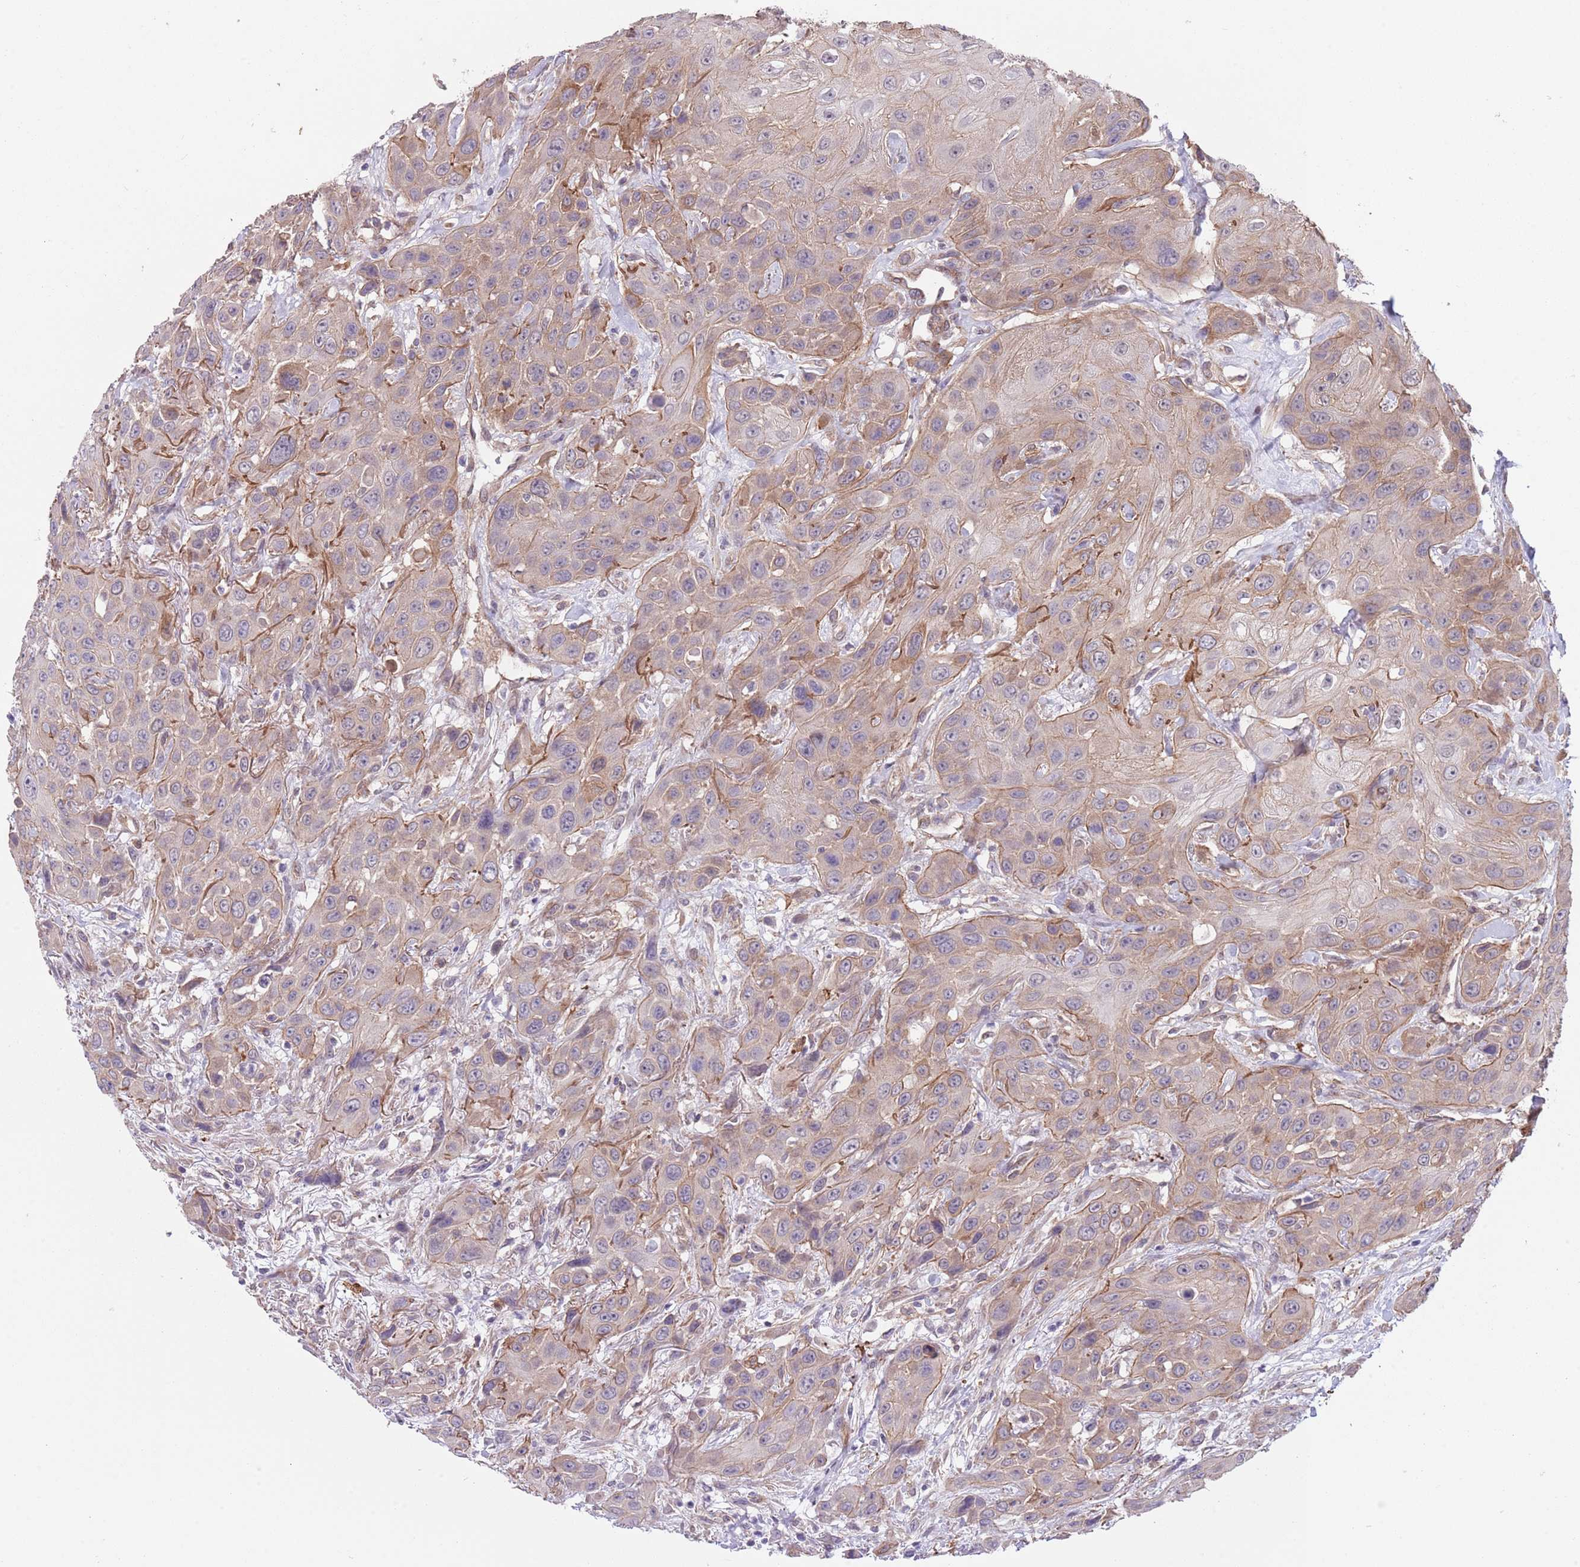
{"staining": {"intensity": "moderate", "quantity": "<25%", "location": "cytoplasmic/membranous"}, "tissue": "head and neck cancer", "cell_type": "Tumor cells", "image_type": "cancer", "snomed": [{"axis": "morphology", "description": "Squamous cell carcinoma, NOS"}, {"axis": "topography", "description": "Head-Neck"}], "caption": "Protein analysis of head and neck cancer tissue exhibits moderate cytoplasmic/membranous expression in about <25% of tumor cells.", "gene": "CREBZF", "patient": {"sex": "male", "age": 81}}